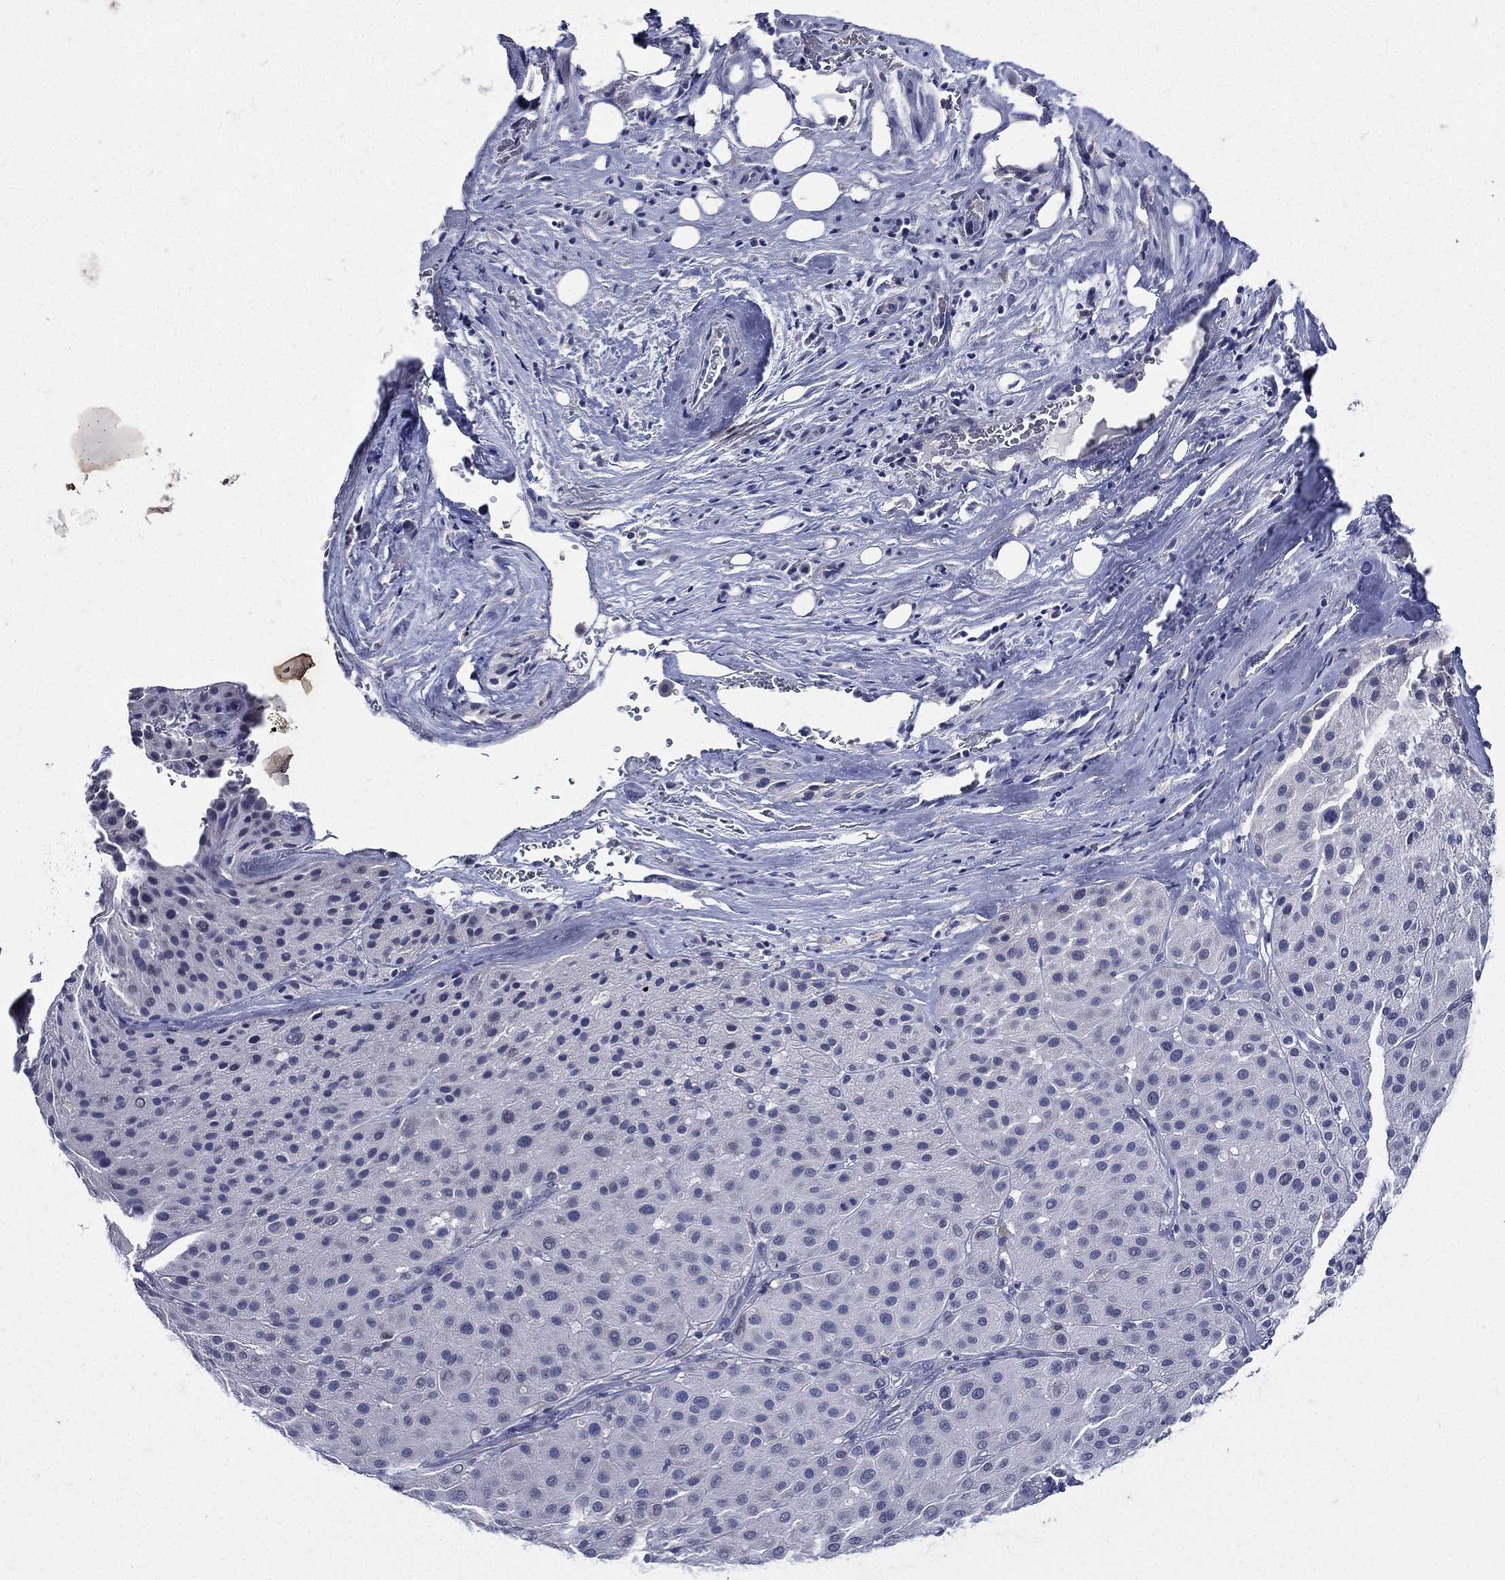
{"staining": {"intensity": "negative", "quantity": "none", "location": "none"}, "tissue": "melanoma", "cell_type": "Tumor cells", "image_type": "cancer", "snomed": [{"axis": "morphology", "description": "Malignant melanoma, Metastatic site"}, {"axis": "topography", "description": "Smooth muscle"}], "caption": "Immunohistochemistry (IHC) photomicrograph of neoplastic tissue: melanoma stained with DAB shows no significant protein expression in tumor cells.", "gene": "TGM1", "patient": {"sex": "male", "age": 41}}